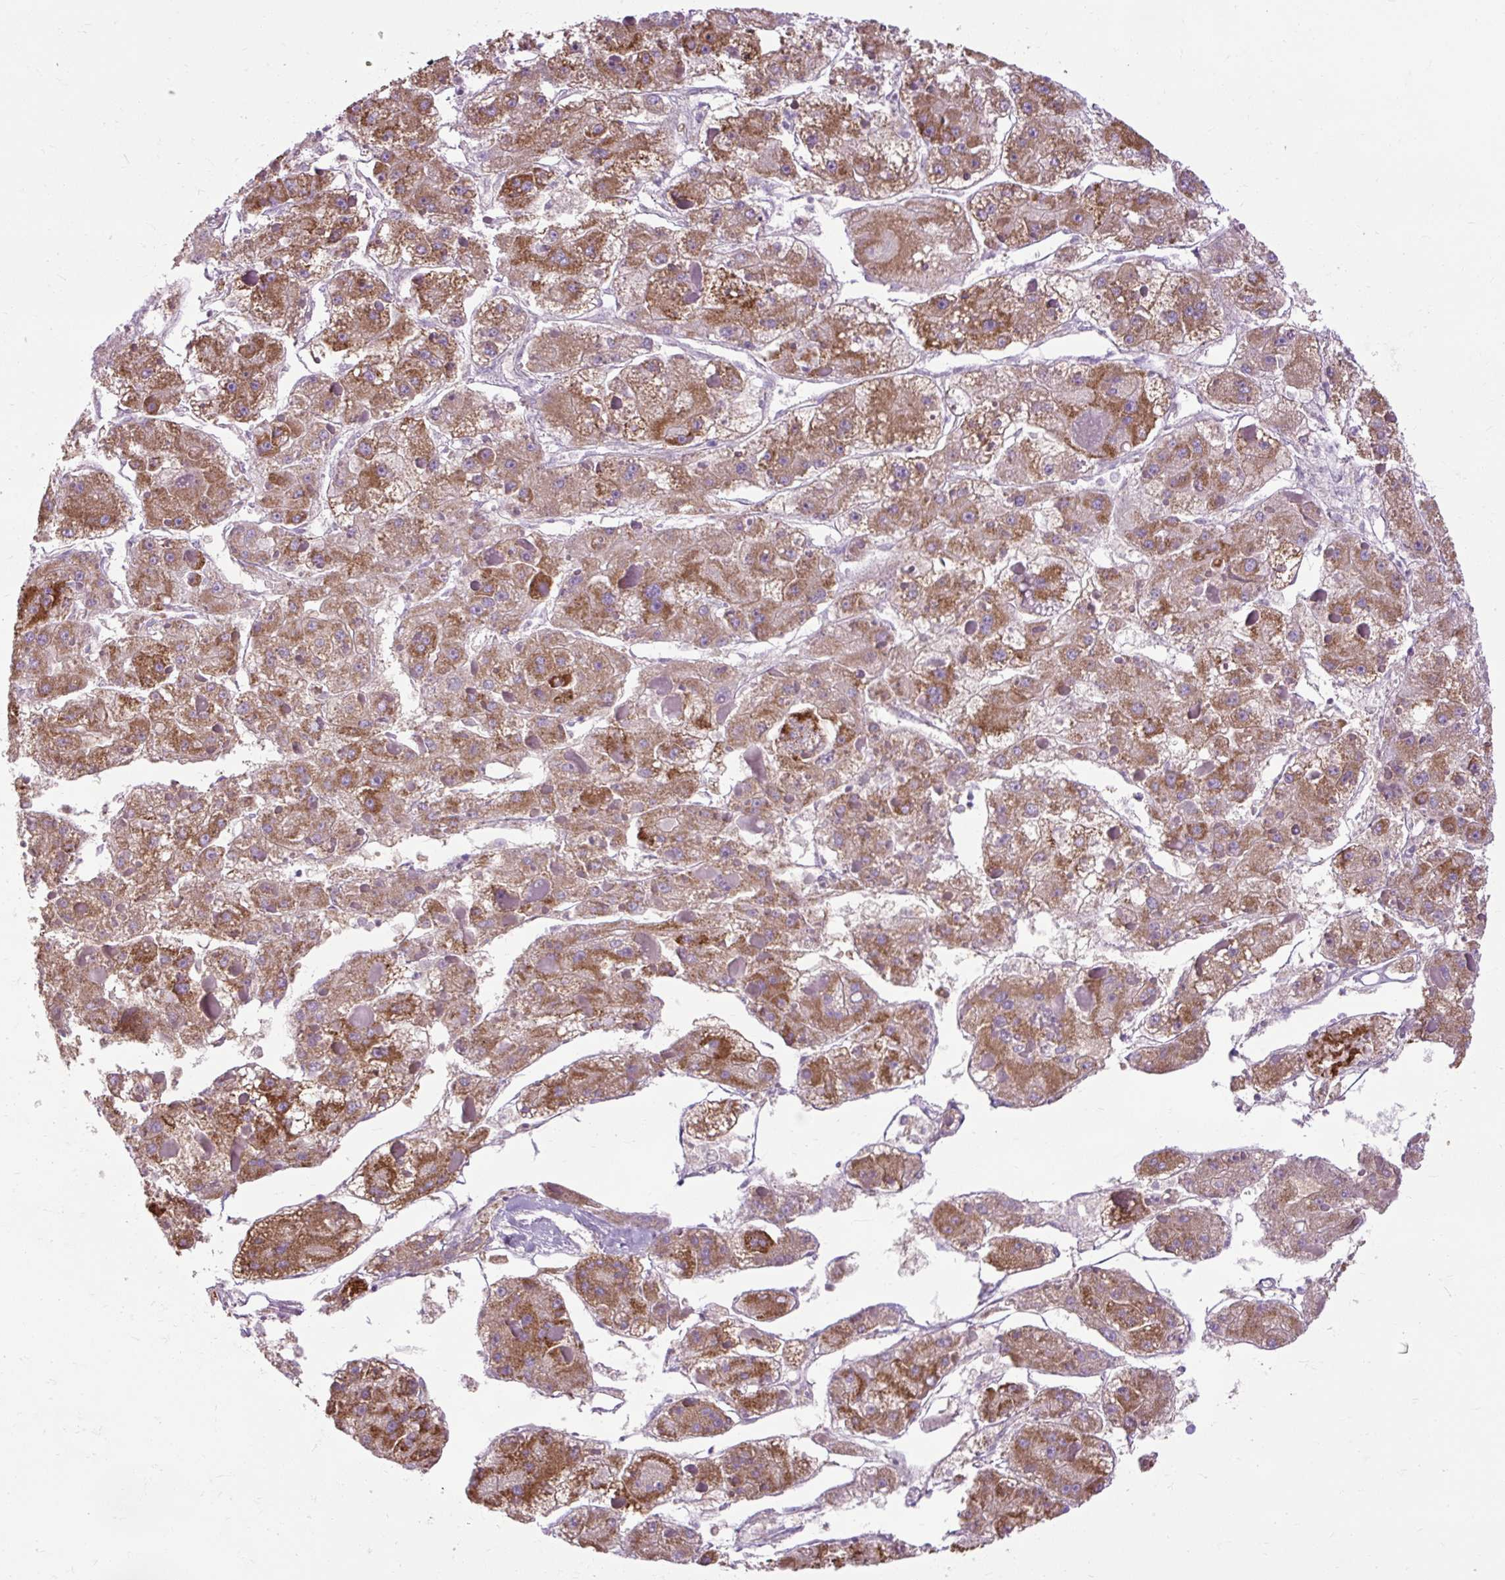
{"staining": {"intensity": "moderate", "quantity": ">75%", "location": "cytoplasmic/membranous"}, "tissue": "liver cancer", "cell_type": "Tumor cells", "image_type": "cancer", "snomed": [{"axis": "morphology", "description": "Carcinoma, Hepatocellular, NOS"}, {"axis": "topography", "description": "Liver"}], "caption": "Tumor cells display medium levels of moderate cytoplasmic/membranous positivity in approximately >75% of cells in liver cancer.", "gene": "ARRDC2", "patient": {"sex": "female", "age": 73}}